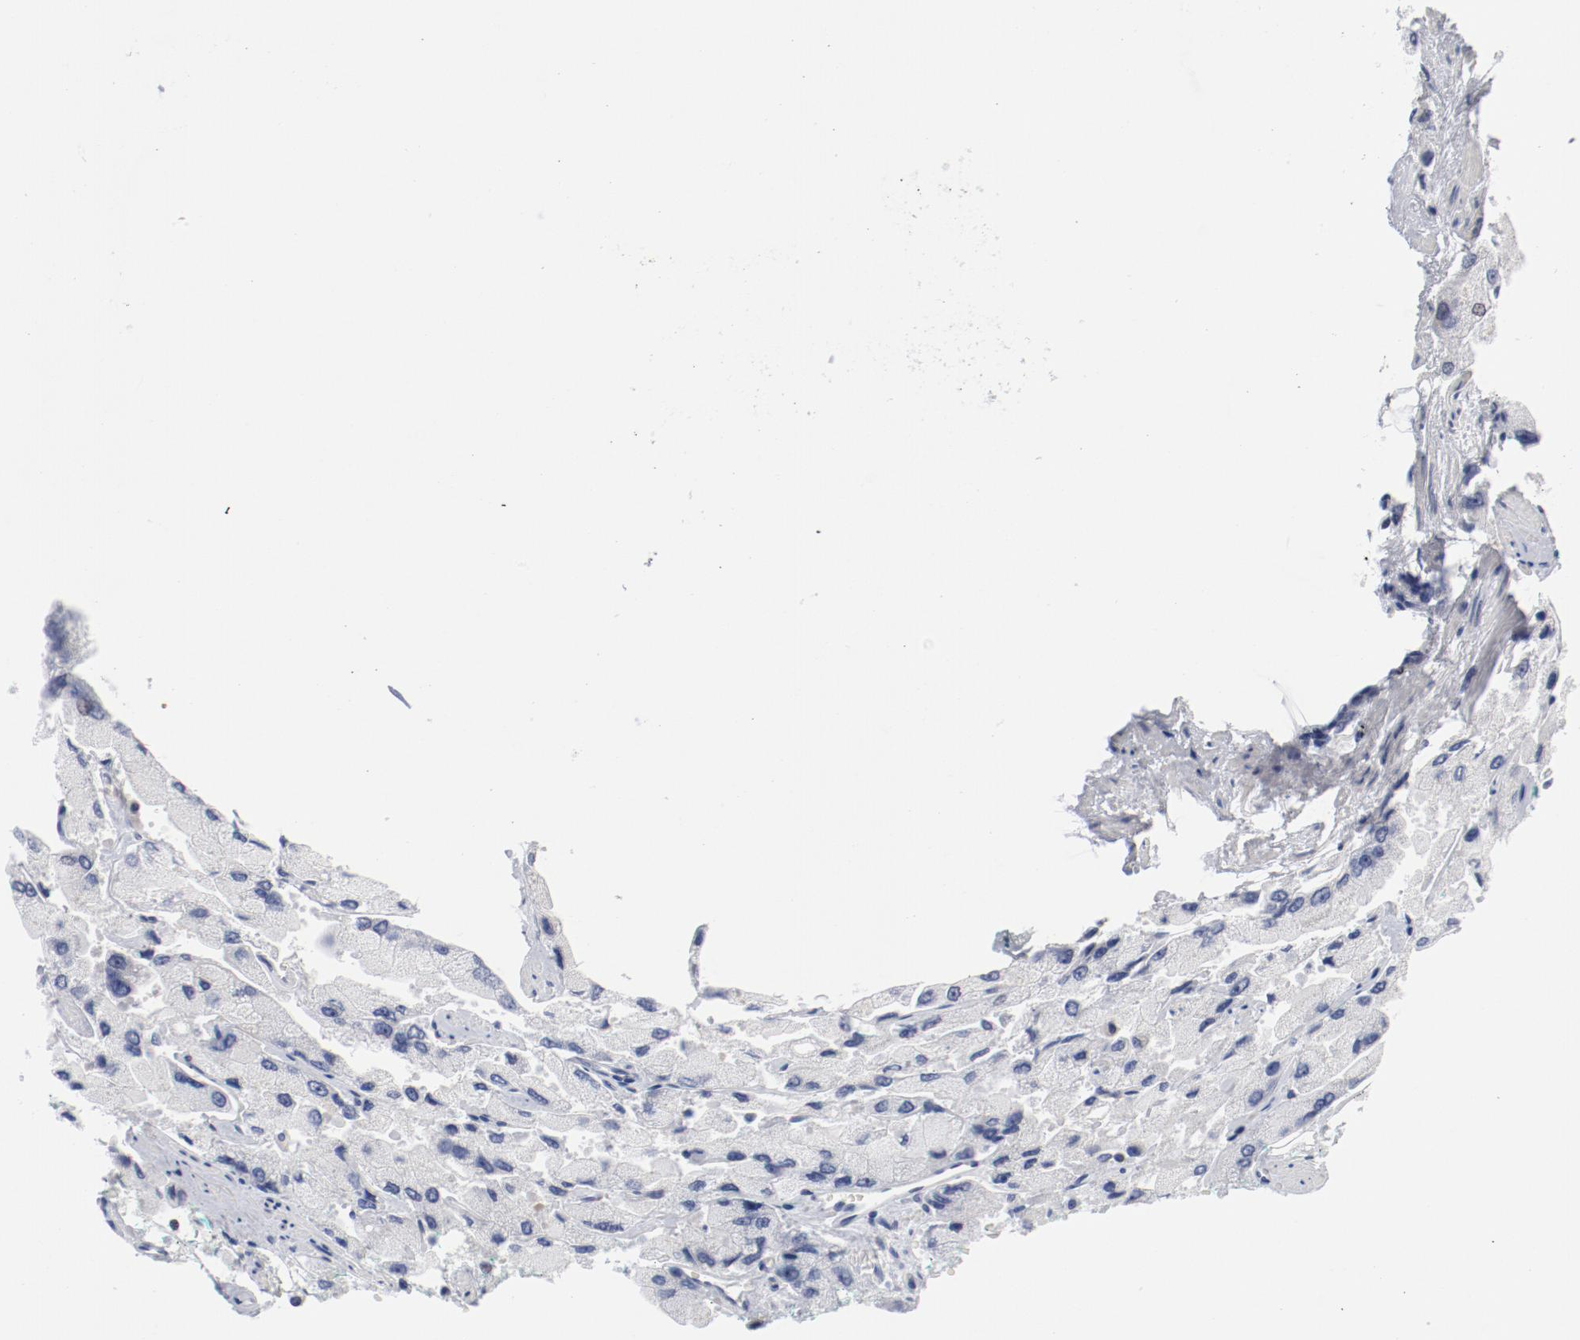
{"staining": {"intensity": "negative", "quantity": "none", "location": "none"}, "tissue": "prostate cancer", "cell_type": "Tumor cells", "image_type": "cancer", "snomed": [{"axis": "morphology", "description": "Adenocarcinoma, High grade"}, {"axis": "topography", "description": "Prostate"}], "caption": "A photomicrograph of human prostate adenocarcinoma (high-grade) is negative for staining in tumor cells.", "gene": "KCNK13", "patient": {"sex": "male", "age": 58}}